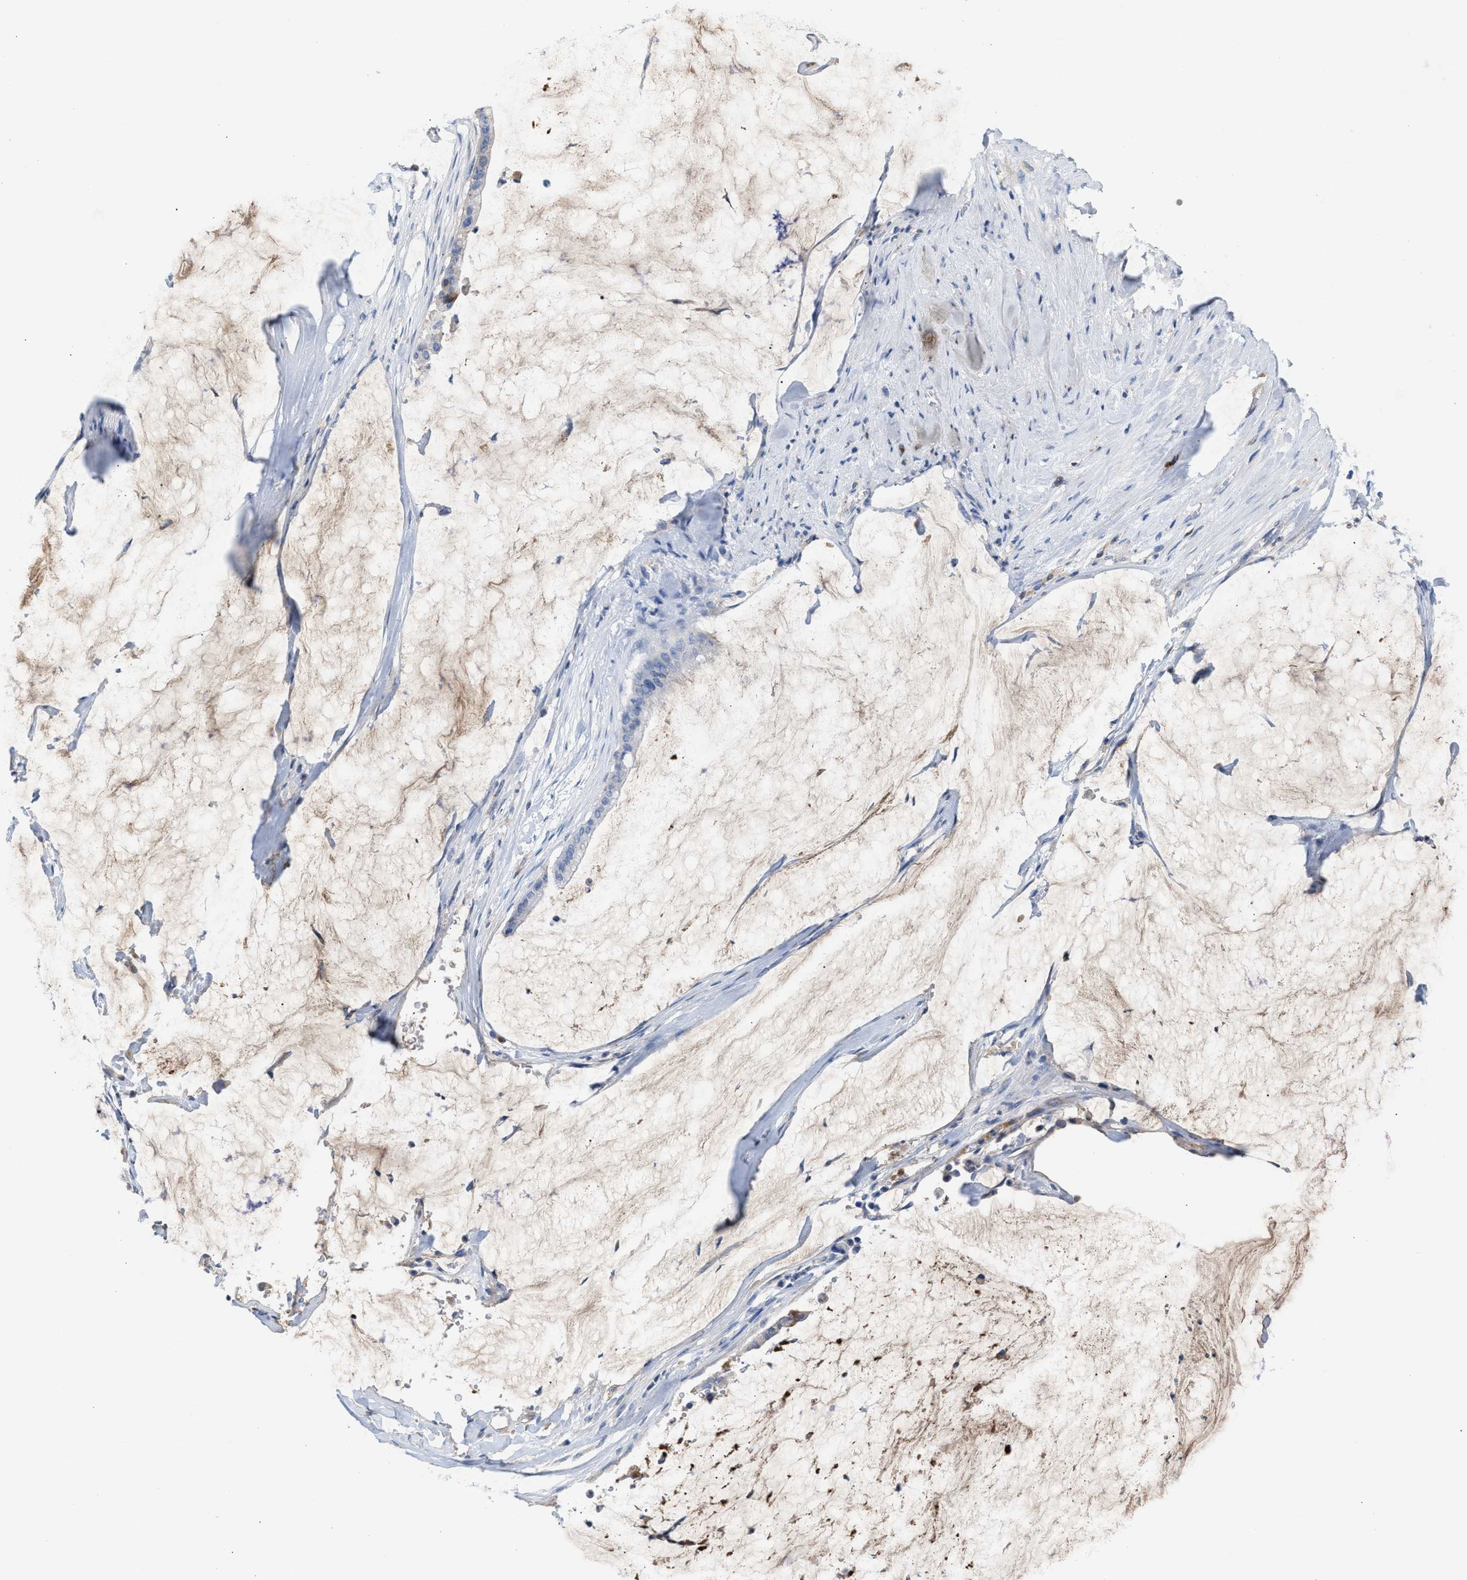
{"staining": {"intensity": "negative", "quantity": "none", "location": "none"}, "tissue": "pancreatic cancer", "cell_type": "Tumor cells", "image_type": "cancer", "snomed": [{"axis": "morphology", "description": "Adenocarcinoma, NOS"}, {"axis": "topography", "description": "Pancreas"}], "caption": "A micrograph of human adenocarcinoma (pancreatic) is negative for staining in tumor cells.", "gene": "APOH", "patient": {"sex": "male", "age": 41}}